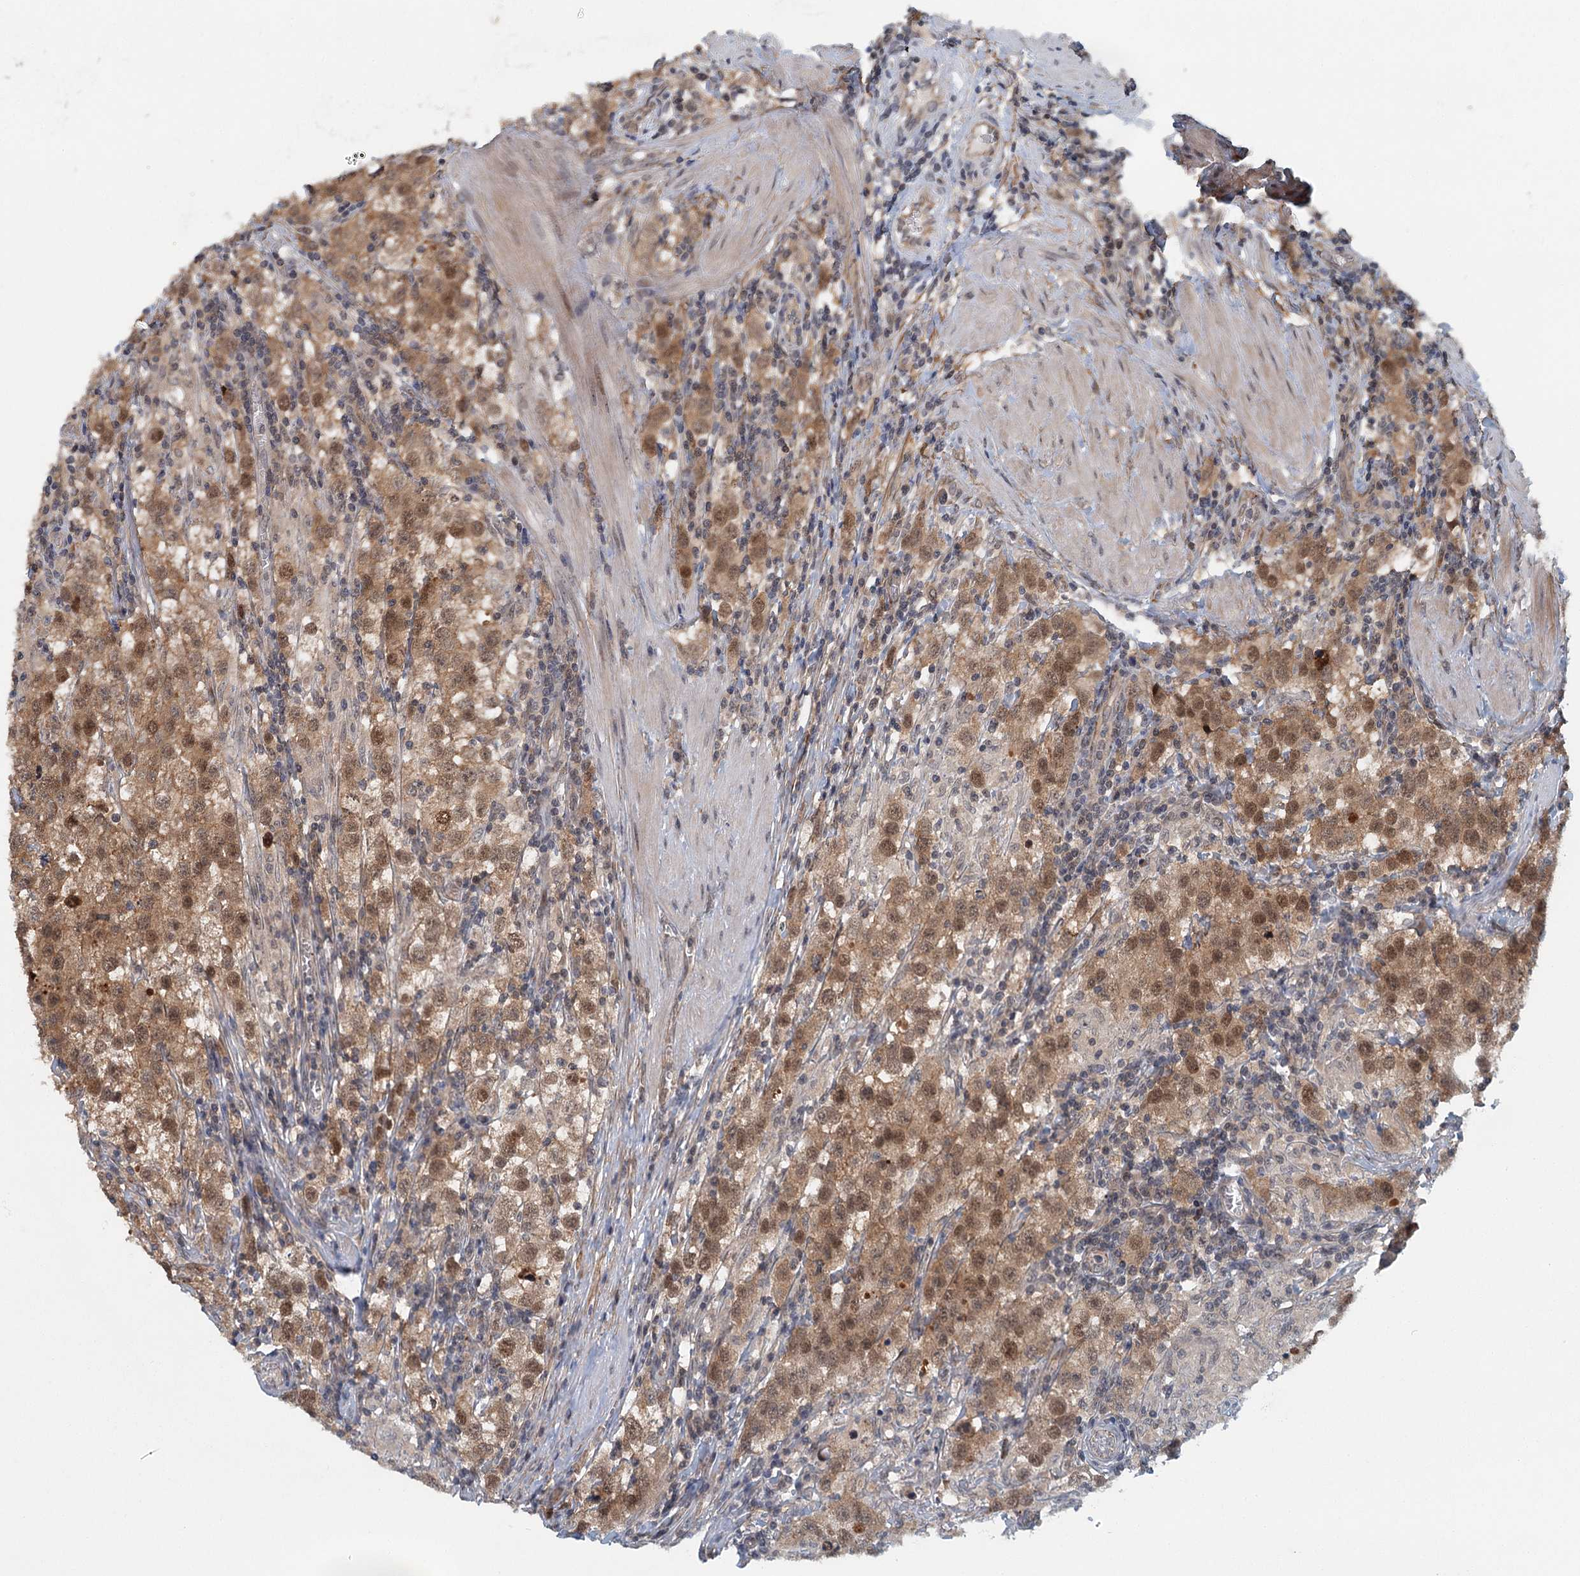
{"staining": {"intensity": "moderate", "quantity": ">75%", "location": "cytoplasmic/membranous,nuclear"}, "tissue": "testis cancer", "cell_type": "Tumor cells", "image_type": "cancer", "snomed": [{"axis": "morphology", "description": "Seminoma, NOS"}, {"axis": "morphology", "description": "Carcinoma, Embryonal, NOS"}, {"axis": "topography", "description": "Testis"}], "caption": "Brown immunohistochemical staining in human testis cancer shows moderate cytoplasmic/membranous and nuclear staining in about >75% of tumor cells.", "gene": "TAS2R42", "patient": {"sex": "male", "age": 43}}